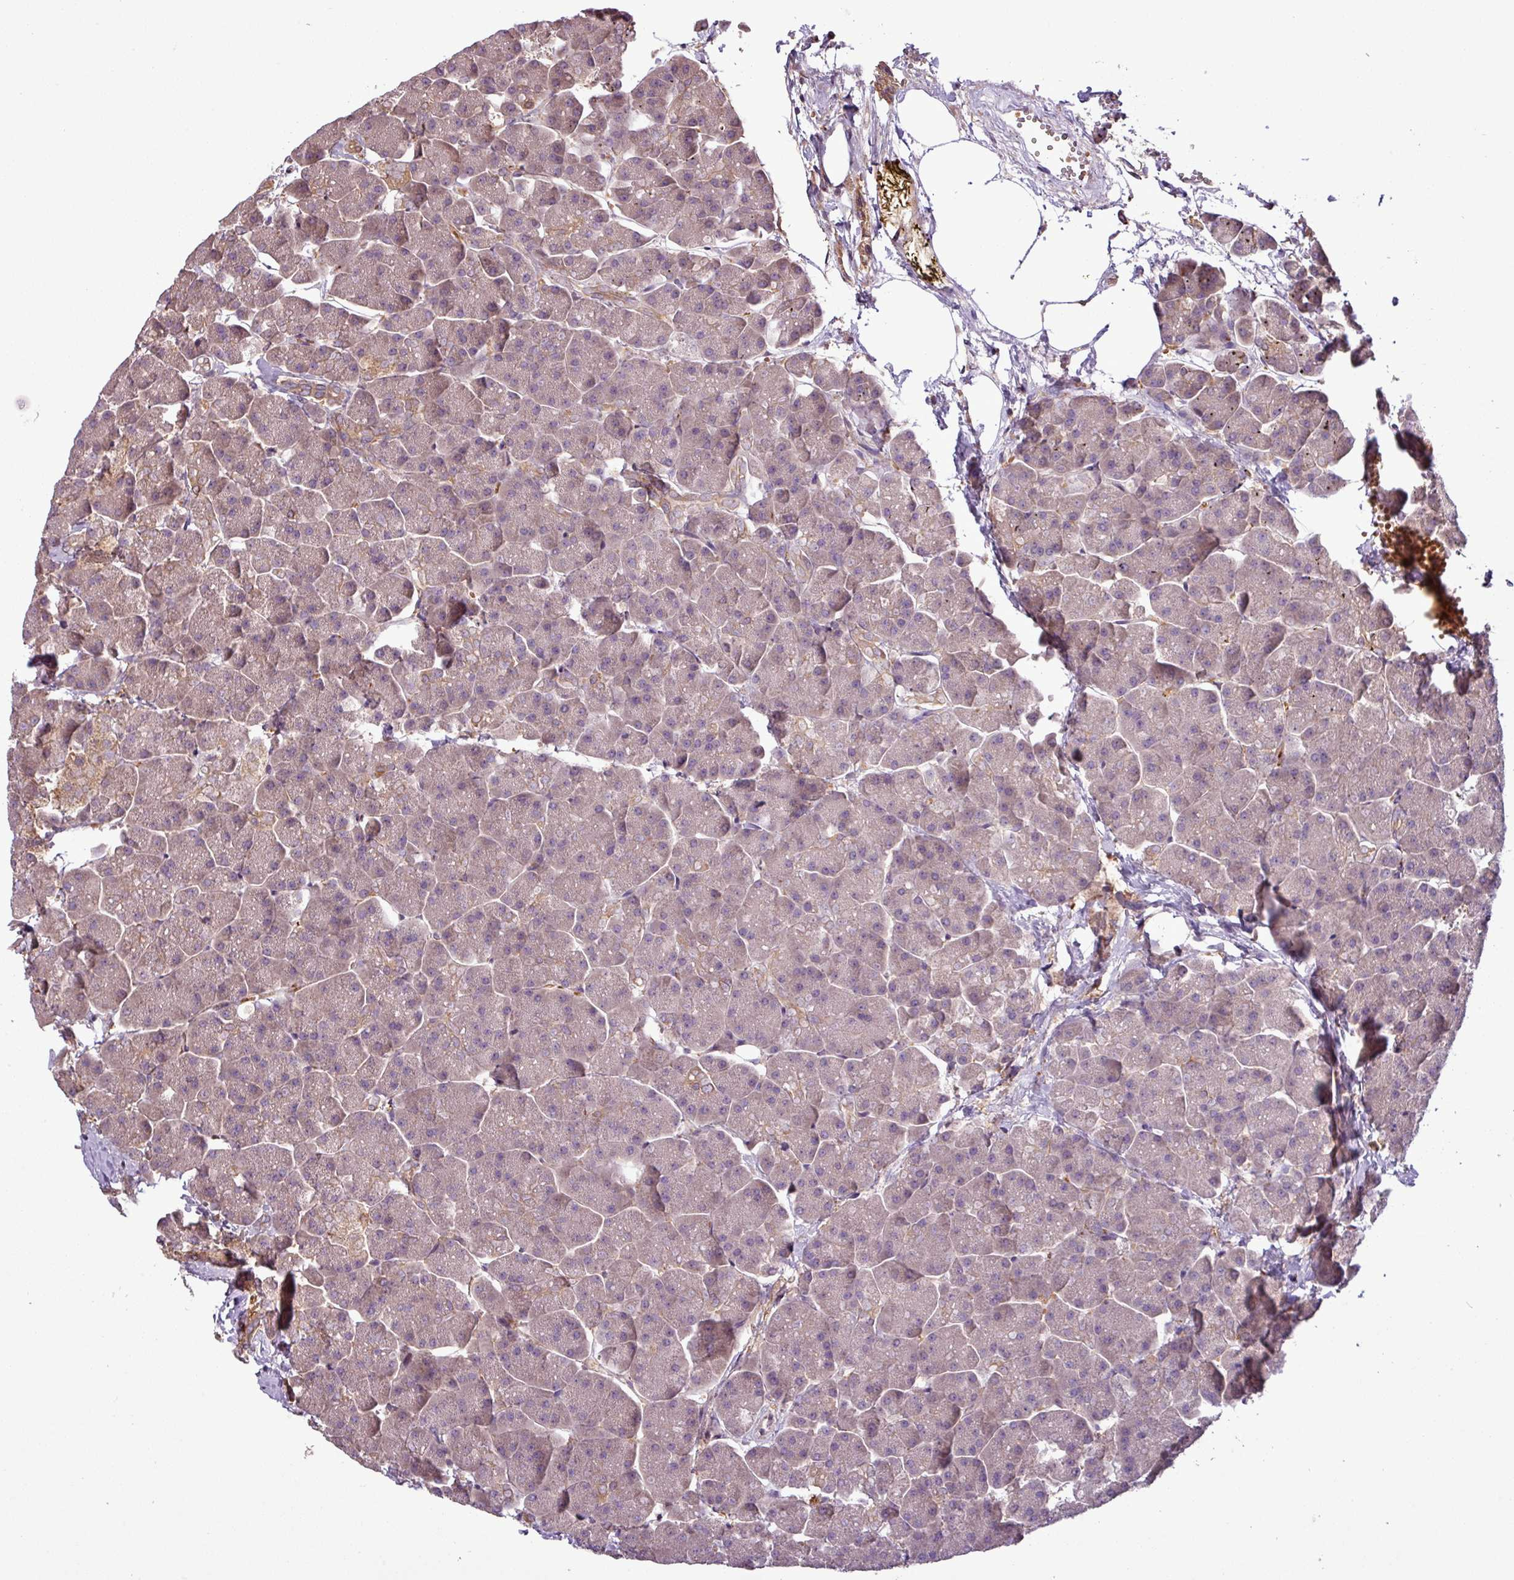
{"staining": {"intensity": "weak", "quantity": "25%-75%", "location": "cytoplasmic/membranous"}, "tissue": "pancreas", "cell_type": "Exocrine glandular cells", "image_type": "normal", "snomed": [{"axis": "morphology", "description": "Normal tissue, NOS"}, {"axis": "topography", "description": "Pancreas"}, {"axis": "topography", "description": "Peripheral nerve tissue"}], "caption": "This histopathology image exhibits IHC staining of normal human pancreas, with low weak cytoplasmic/membranous positivity in approximately 25%-75% of exocrine glandular cells.", "gene": "SIRPB2", "patient": {"sex": "male", "age": 54}}